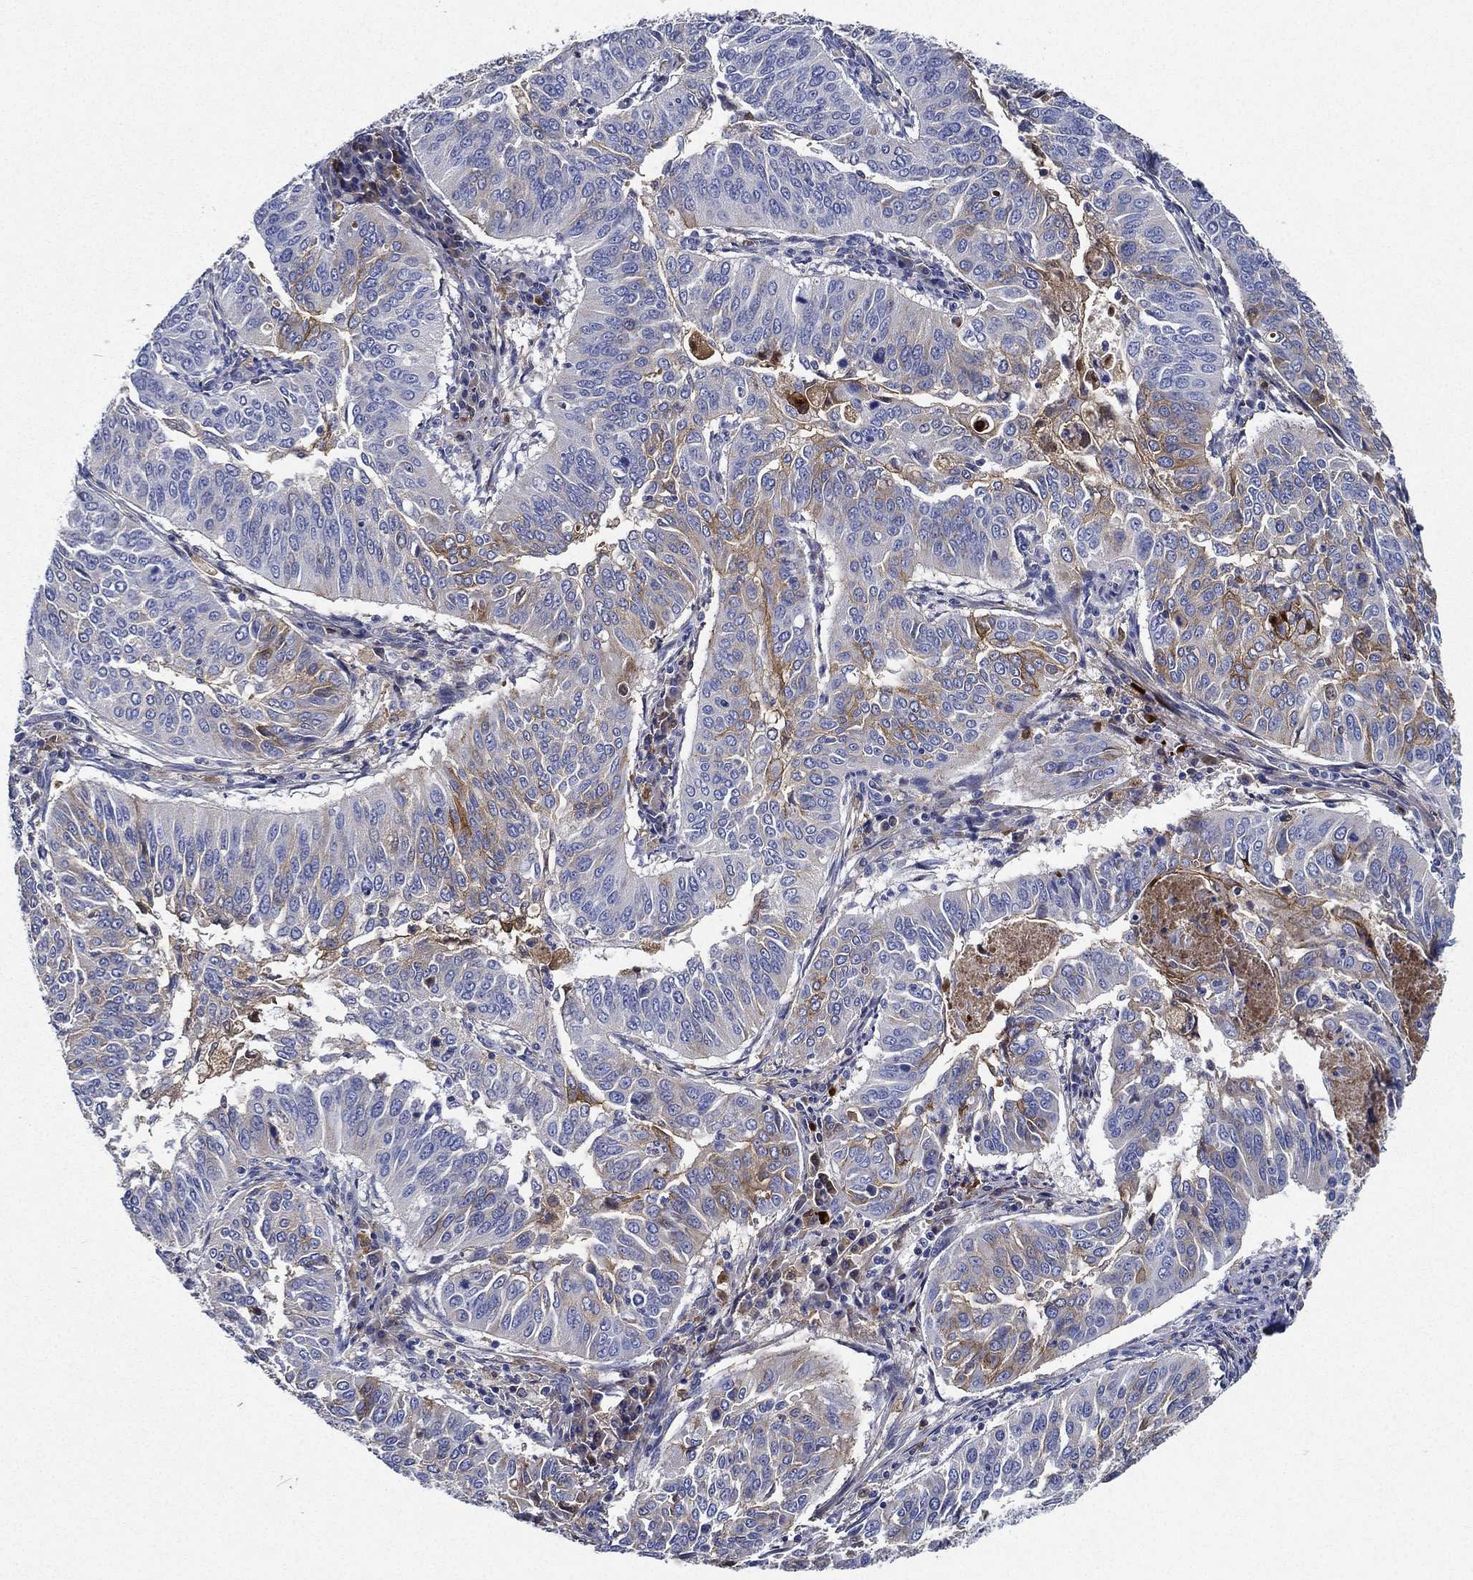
{"staining": {"intensity": "moderate", "quantity": "<25%", "location": "cytoplasmic/membranous"}, "tissue": "cervical cancer", "cell_type": "Tumor cells", "image_type": "cancer", "snomed": [{"axis": "morphology", "description": "Normal tissue, NOS"}, {"axis": "morphology", "description": "Squamous cell carcinoma, NOS"}, {"axis": "topography", "description": "Cervix"}], "caption": "Brown immunohistochemical staining in cervical squamous cell carcinoma shows moderate cytoplasmic/membranous expression in about <25% of tumor cells.", "gene": "TMPRSS11D", "patient": {"sex": "female", "age": 39}}